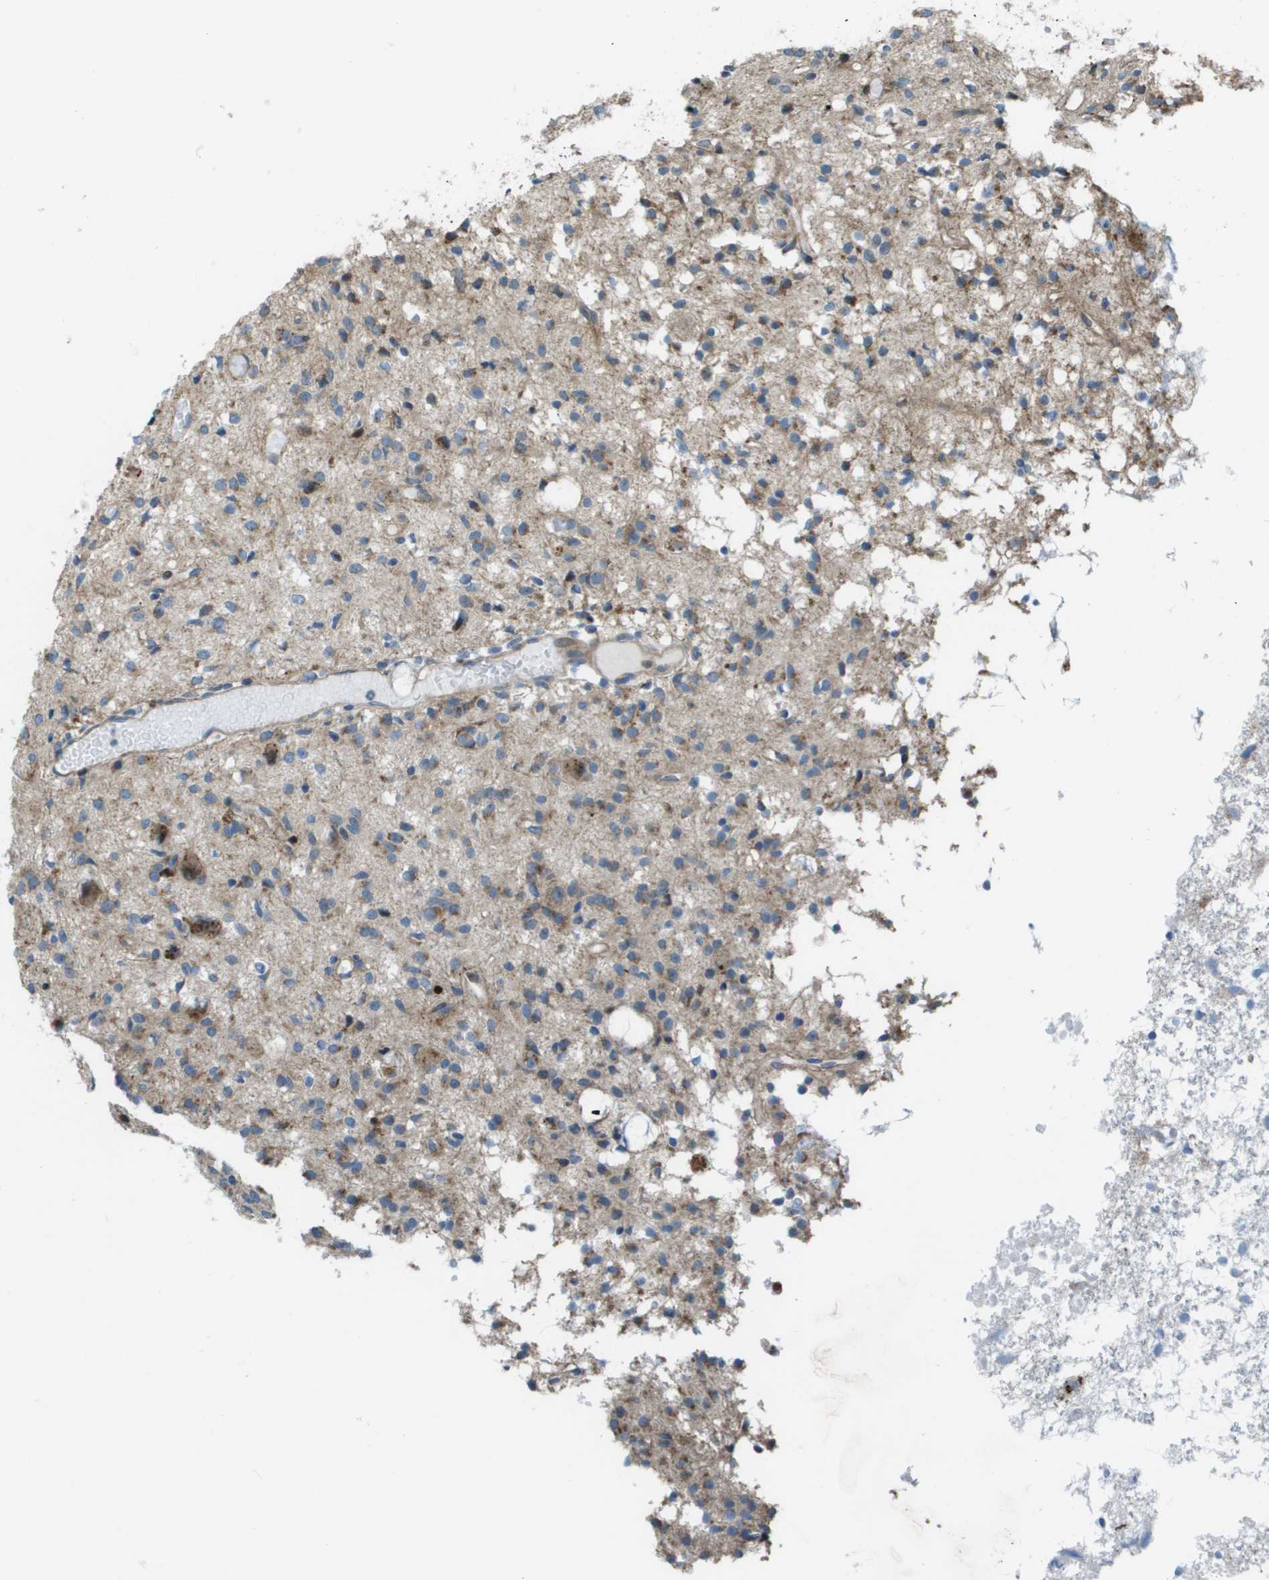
{"staining": {"intensity": "weak", "quantity": ">75%", "location": "cytoplasmic/membranous"}, "tissue": "glioma", "cell_type": "Tumor cells", "image_type": "cancer", "snomed": [{"axis": "morphology", "description": "Glioma, malignant, High grade"}, {"axis": "topography", "description": "Brain"}], "caption": "Immunohistochemical staining of malignant glioma (high-grade) reveals low levels of weak cytoplasmic/membranous positivity in approximately >75% of tumor cells. Ihc stains the protein of interest in brown and the nuclei are stained blue.", "gene": "MGAT3", "patient": {"sex": "female", "age": 59}}